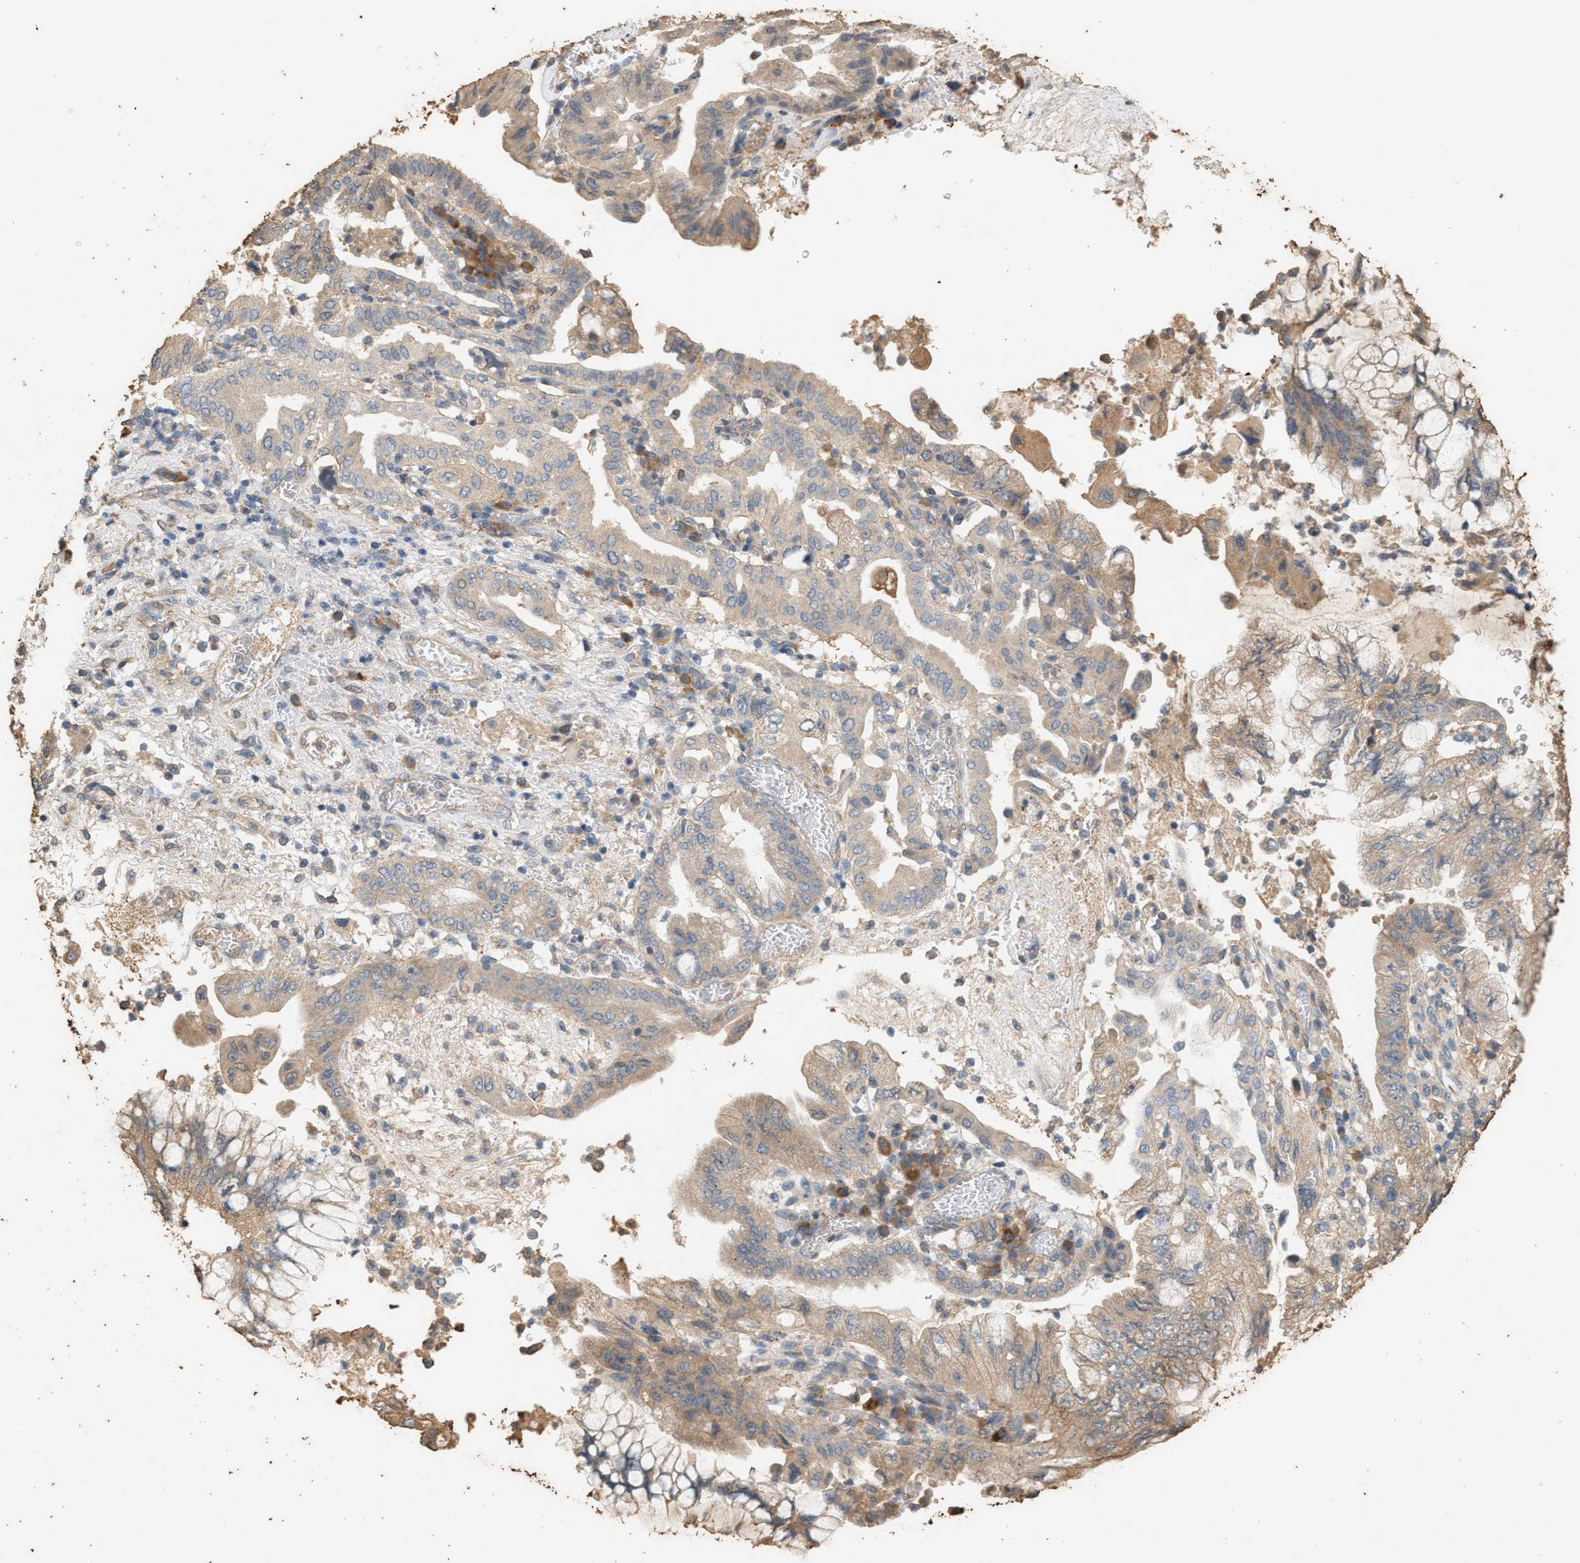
{"staining": {"intensity": "weak", "quantity": "25%-75%", "location": "cytoplasmic/membranous"}, "tissue": "pancreatic cancer", "cell_type": "Tumor cells", "image_type": "cancer", "snomed": [{"axis": "morphology", "description": "Adenocarcinoma, NOS"}, {"axis": "topography", "description": "Pancreas"}], "caption": "Immunohistochemical staining of human pancreatic adenocarcinoma demonstrates low levels of weak cytoplasmic/membranous staining in approximately 25%-75% of tumor cells. The staining is performed using DAB brown chromogen to label protein expression. The nuclei are counter-stained blue using hematoxylin.", "gene": "DCAF7", "patient": {"sex": "female", "age": 73}}